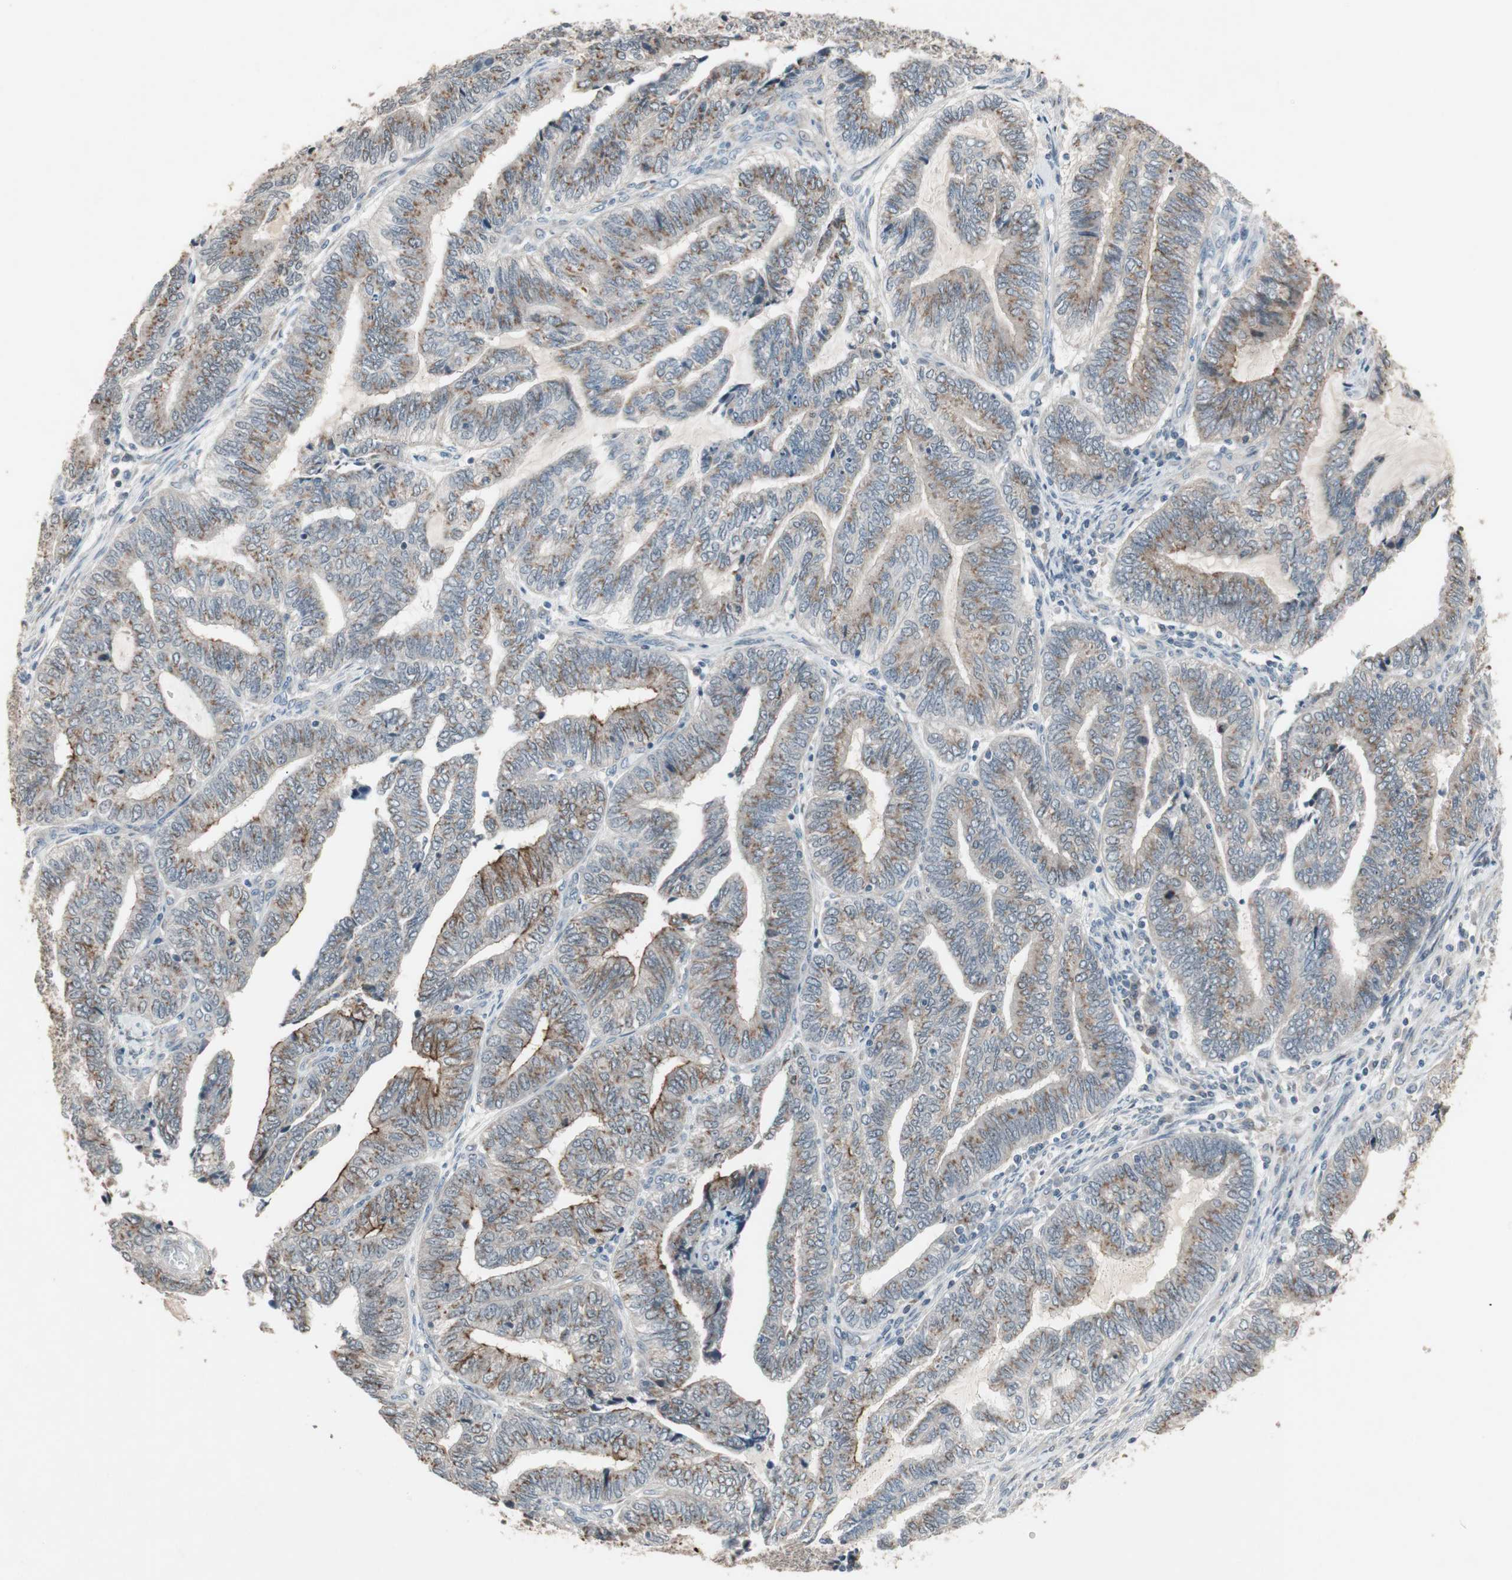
{"staining": {"intensity": "weak", "quantity": "25%-75%", "location": "cytoplasmic/membranous"}, "tissue": "endometrial cancer", "cell_type": "Tumor cells", "image_type": "cancer", "snomed": [{"axis": "morphology", "description": "Adenocarcinoma, NOS"}, {"axis": "topography", "description": "Uterus"}, {"axis": "topography", "description": "Endometrium"}], "caption": "High-magnification brightfield microscopy of endometrial adenocarcinoma stained with DAB (3,3'-diaminobenzidine) (brown) and counterstained with hematoxylin (blue). tumor cells exhibit weak cytoplasmic/membranous positivity is appreciated in about25%-75% of cells.", "gene": "SNX4", "patient": {"sex": "female", "age": 70}}